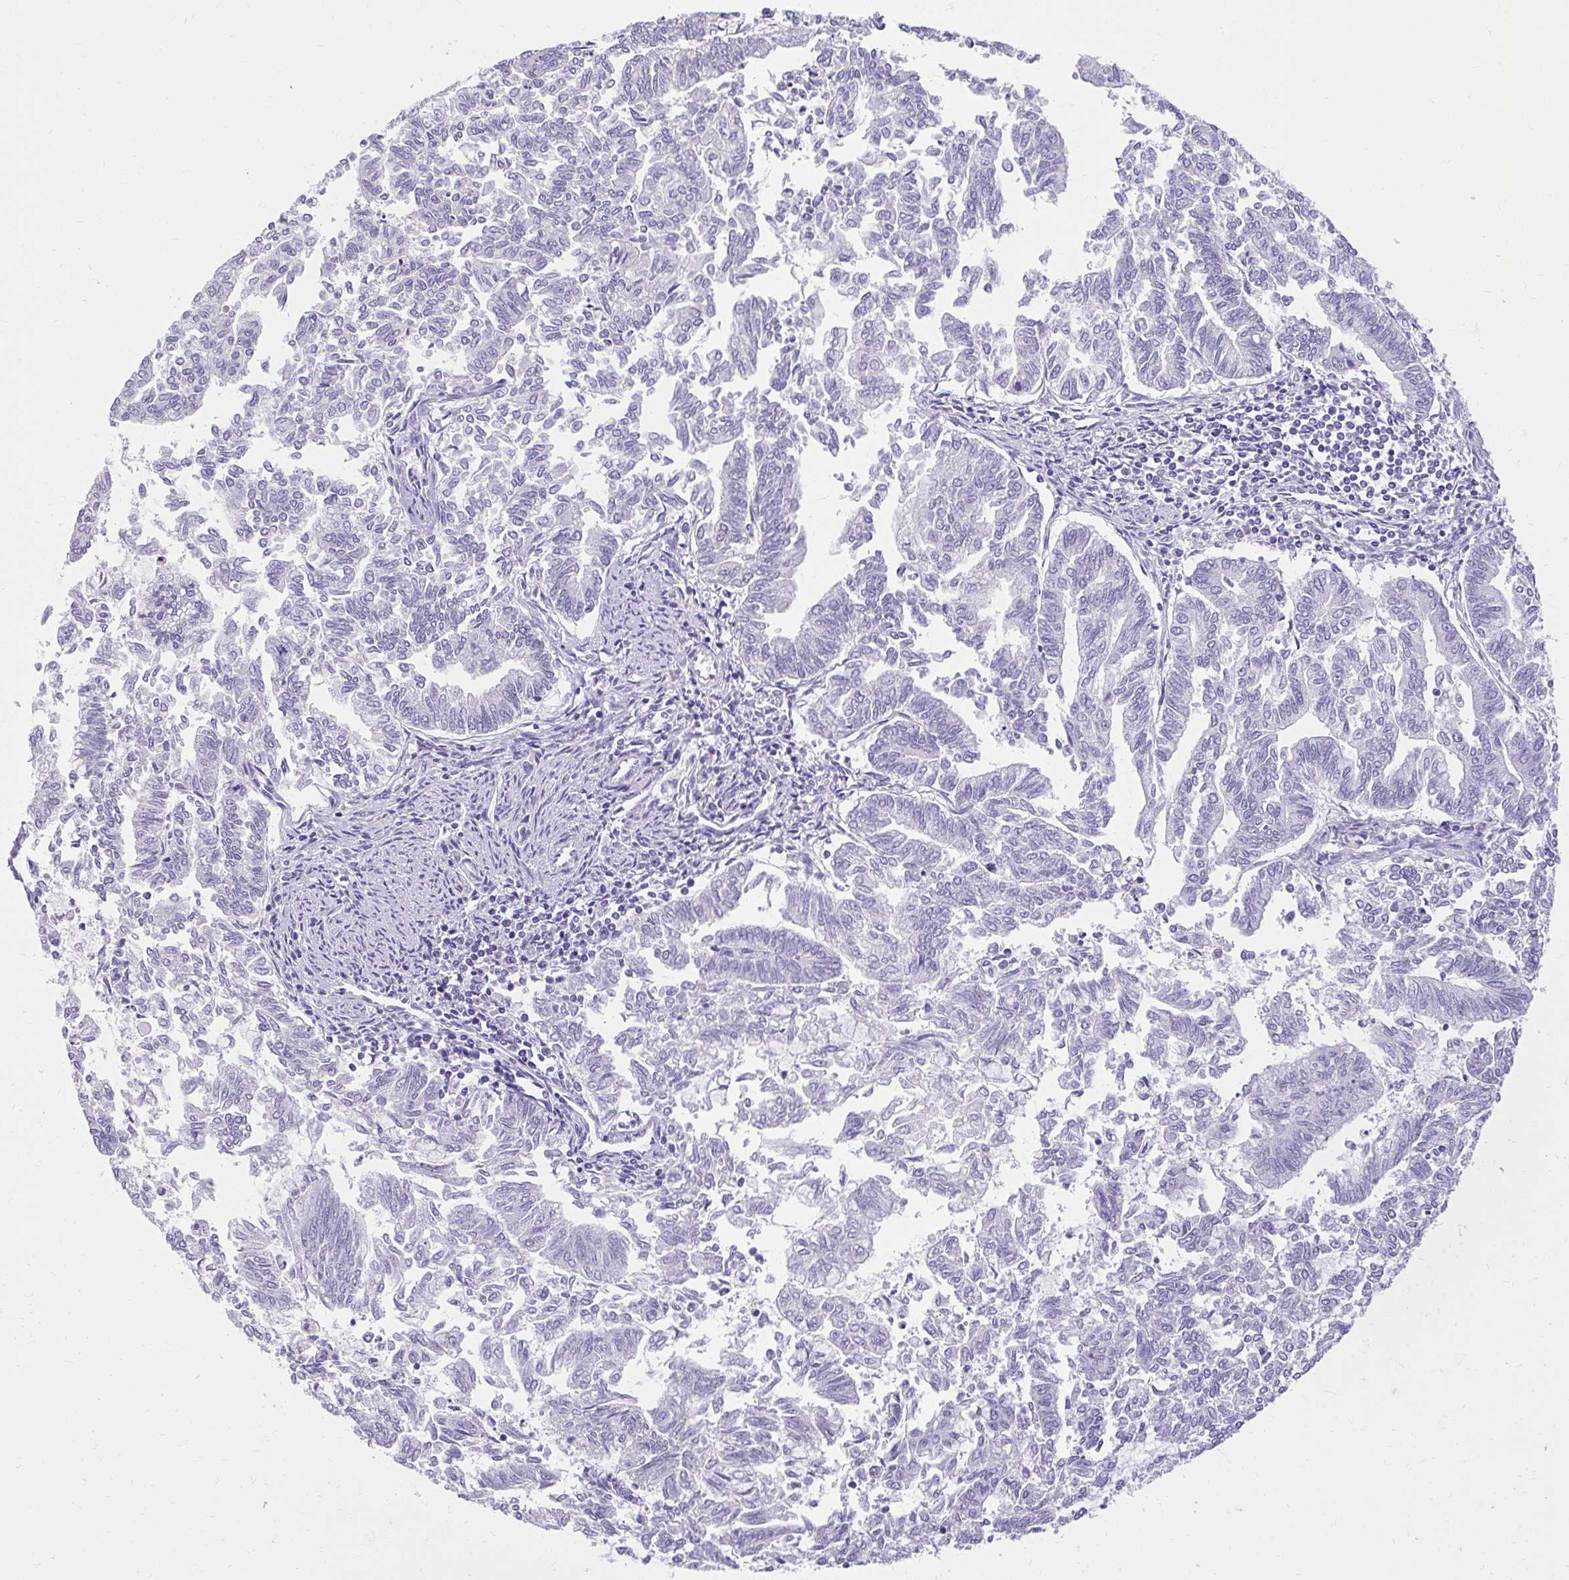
{"staining": {"intensity": "negative", "quantity": "none", "location": "none"}, "tissue": "endometrial cancer", "cell_type": "Tumor cells", "image_type": "cancer", "snomed": [{"axis": "morphology", "description": "Adenocarcinoma, NOS"}, {"axis": "topography", "description": "Endometrium"}], "caption": "Immunohistochemistry (IHC) of human endometrial cancer (adenocarcinoma) displays no staining in tumor cells.", "gene": "PRAP1", "patient": {"sex": "female", "age": 79}}